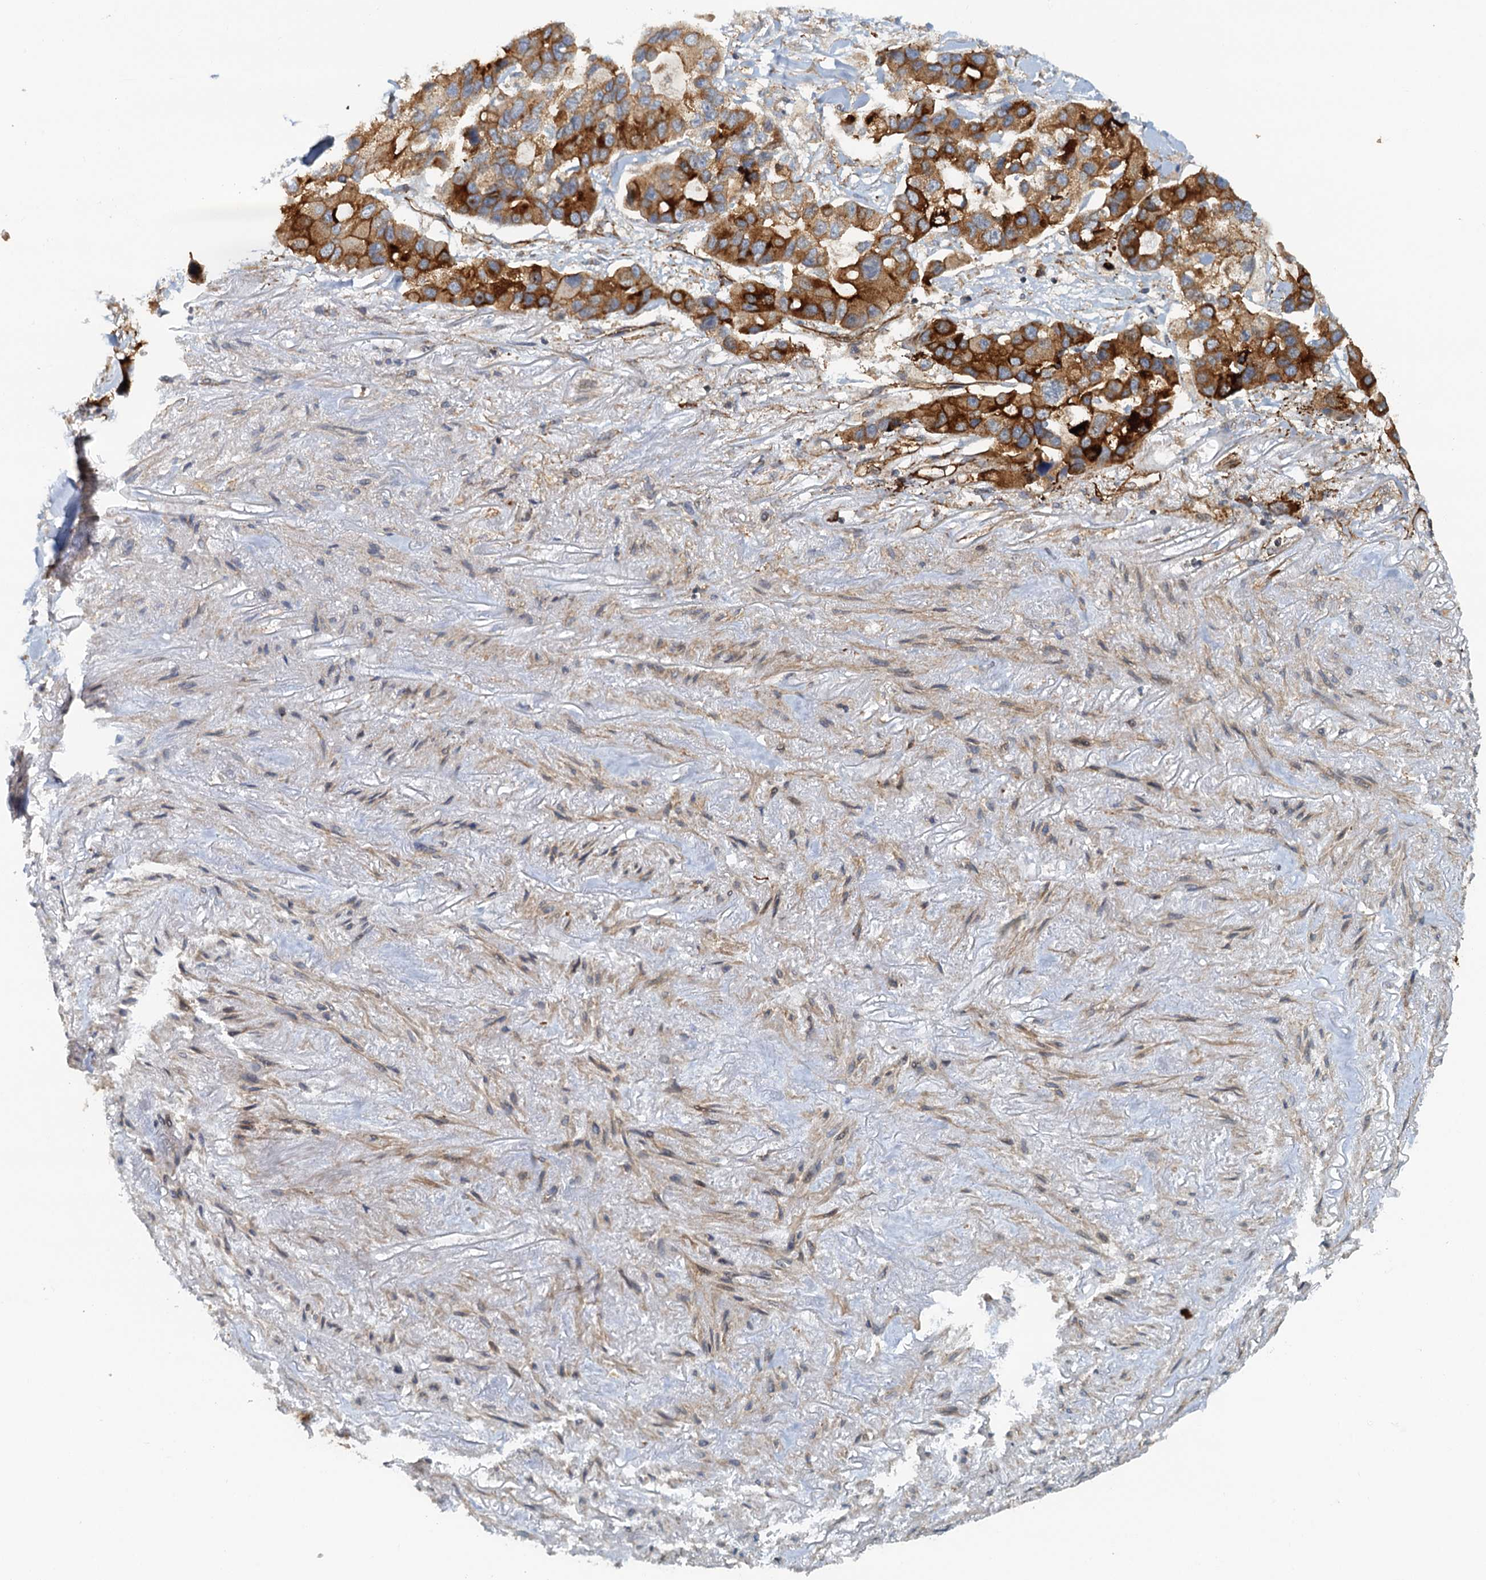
{"staining": {"intensity": "strong", "quantity": ">75%", "location": "cytoplasmic/membranous"}, "tissue": "lung cancer", "cell_type": "Tumor cells", "image_type": "cancer", "snomed": [{"axis": "morphology", "description": "Adenocarcinoma, NOS"}, {"axis": "topography", "description": "Lung"}], "caption": "Brown immunohistochemical staining in lung adenocarcinoma demonstrates strong cytoplasmic/membranous positivity in approximately >75% of tumor cells. (DAB (3,3'-diaminobenzidine) IHC, brown staining for protein, blue staining for nuclei).", "gene": "NIPAL3", "patient": {"sex": "female", "age": 54}}